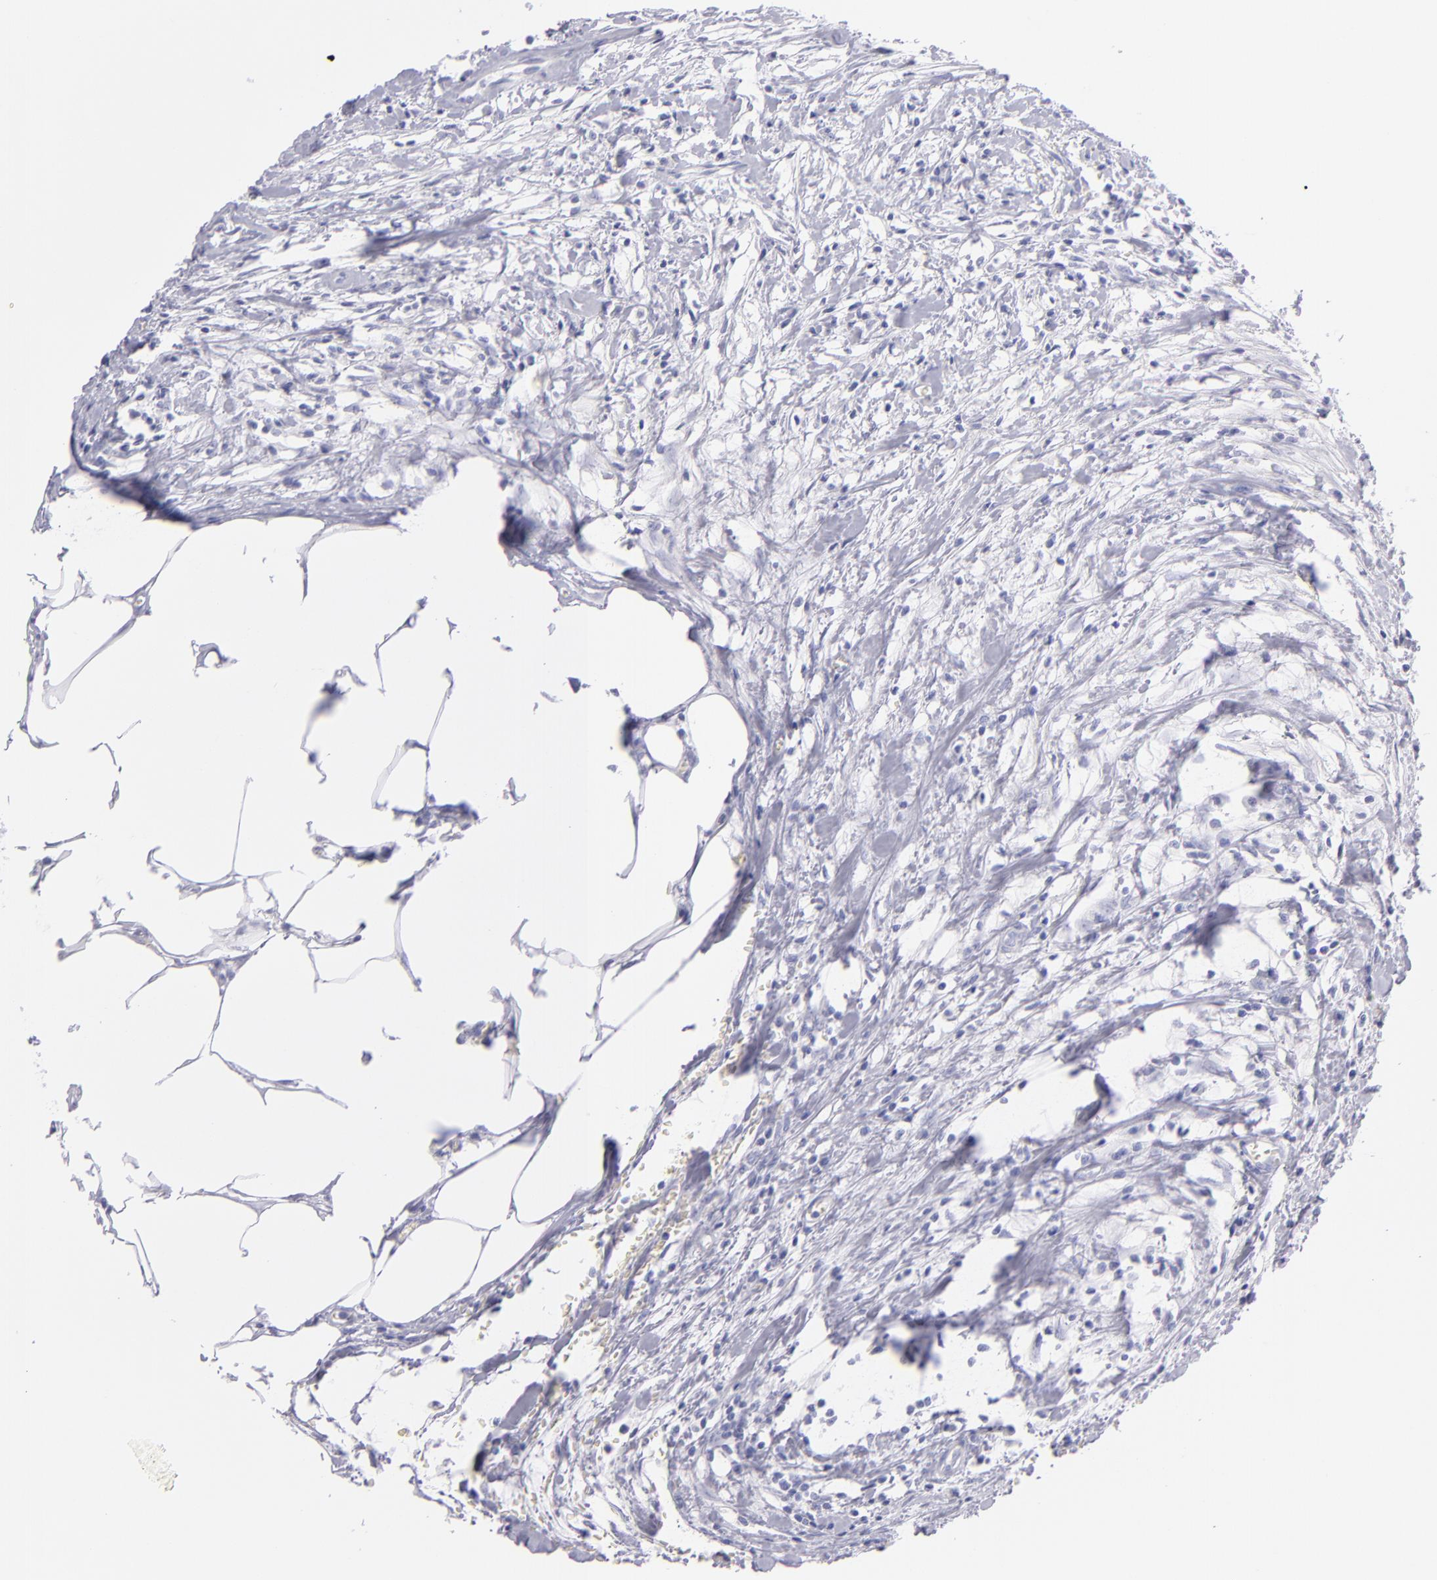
{"staining": {"intensity": "negative", "quantity": "none", "location": "none"}, "tissue": "colorectal cancer", "cell_type": "Tumor cells", "image_type": "cancer", "snomed": [{"axis": "morphology", "description": "Adenocarcinoma, NOS"}, {"axis": "topography", "description": "Colon"}], "caption": "Immunohistochemistry (IHC) of human colorectal adenocarcinoma shows no staining in tumor cells.", "gene": "PRPH", "patient": {"sex": "male", "age": 55}}